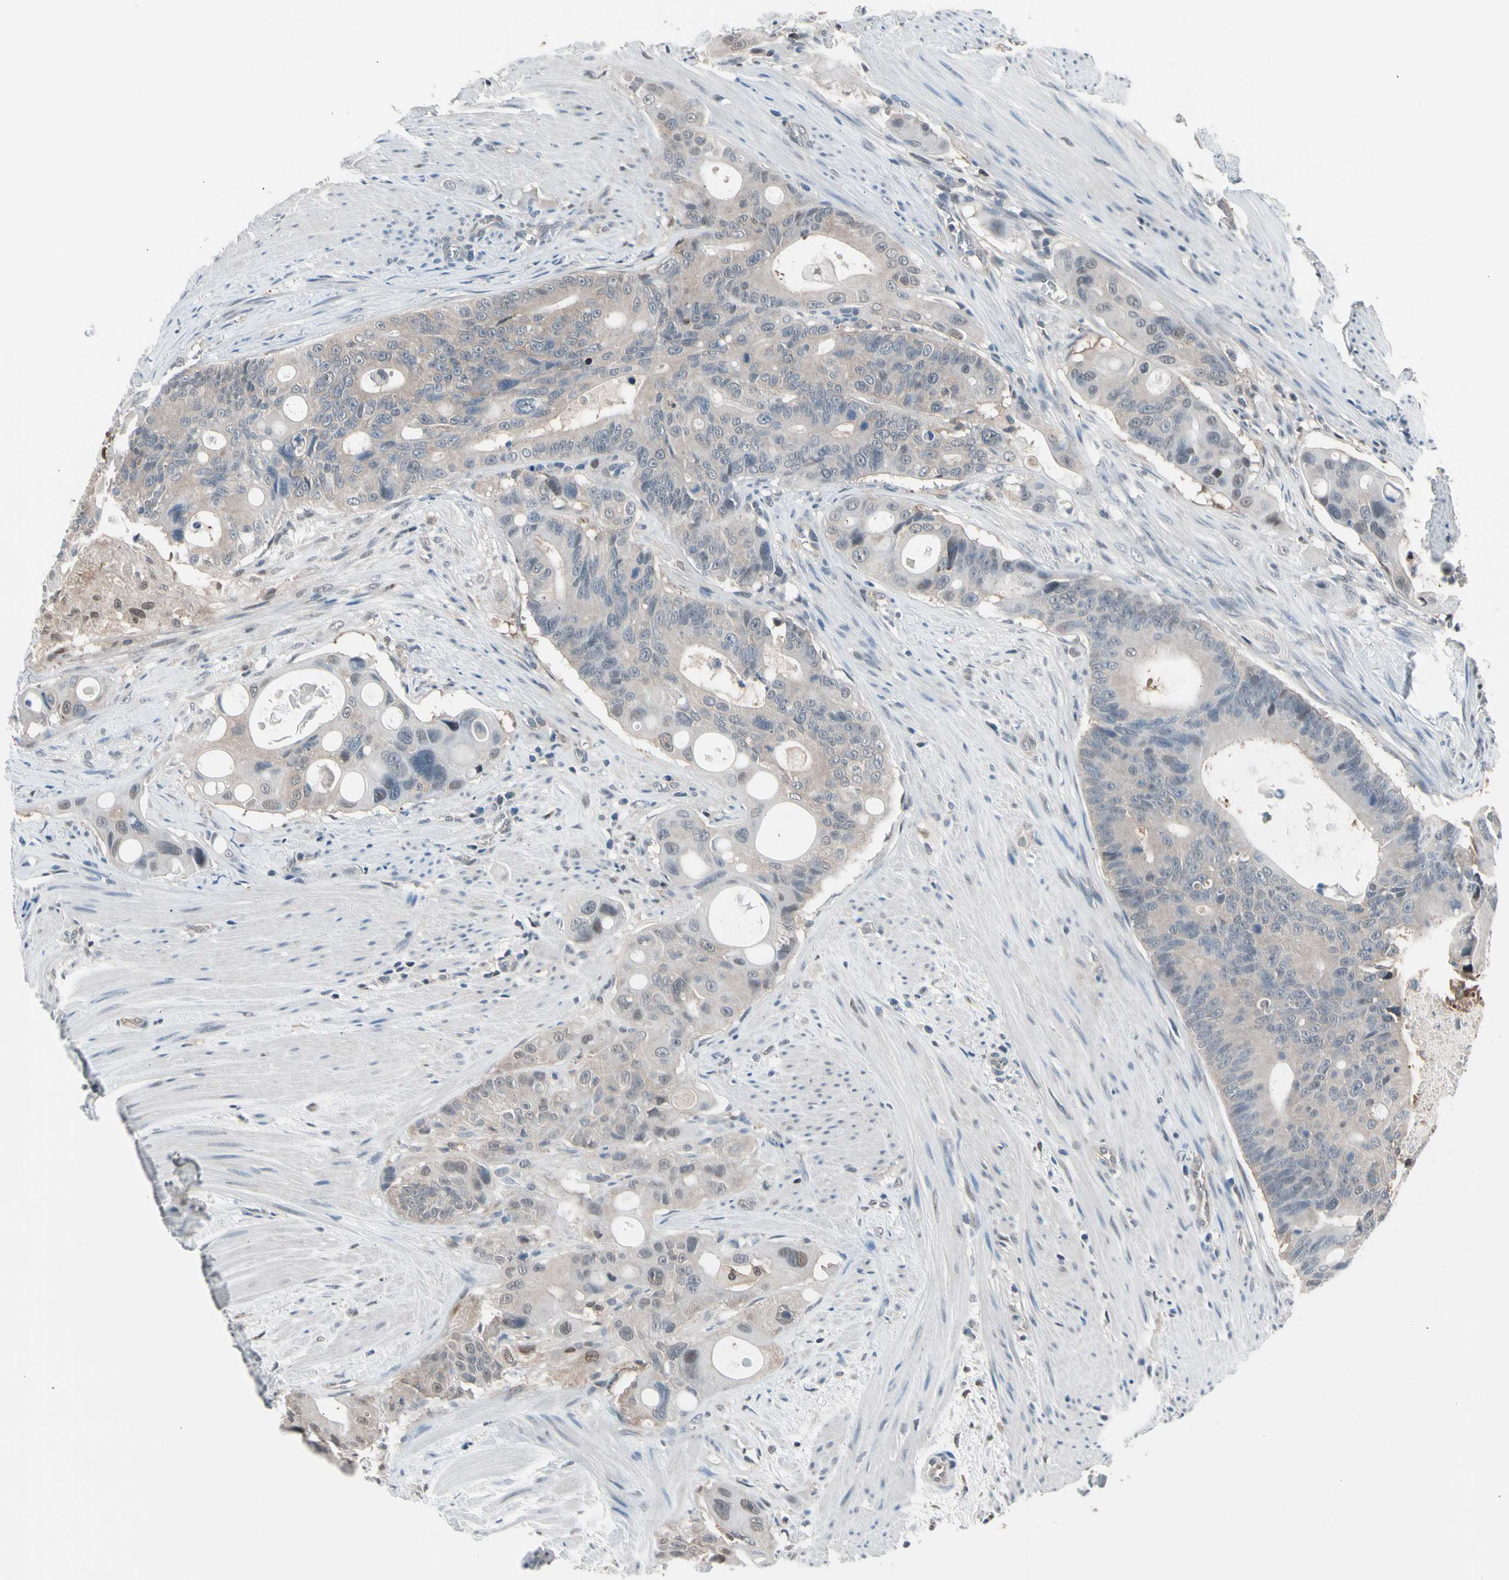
{"staining": {"intensity": "weak", "quantity": ">75%", "location": "cytoplasmic/membranous"}, "tissue": "colorectal cancer", "cell_type": "Tumor cells", "image_type": "cancer", "snomed": [{"axis": "morphology", "description": "Adenocarcinoma, NOS"}, {"axis": "topography", "description": "Colon"}], "caption": "Tumor cells demonstrate weak cytoplasmic/membranous expression in about >75% of cells in colorectal cancer. (brown staining indicates protein expression, while blue staining denotes nuclei).", "gene": "PSMA2", "patient": {"sex": "female", "age": 57}}